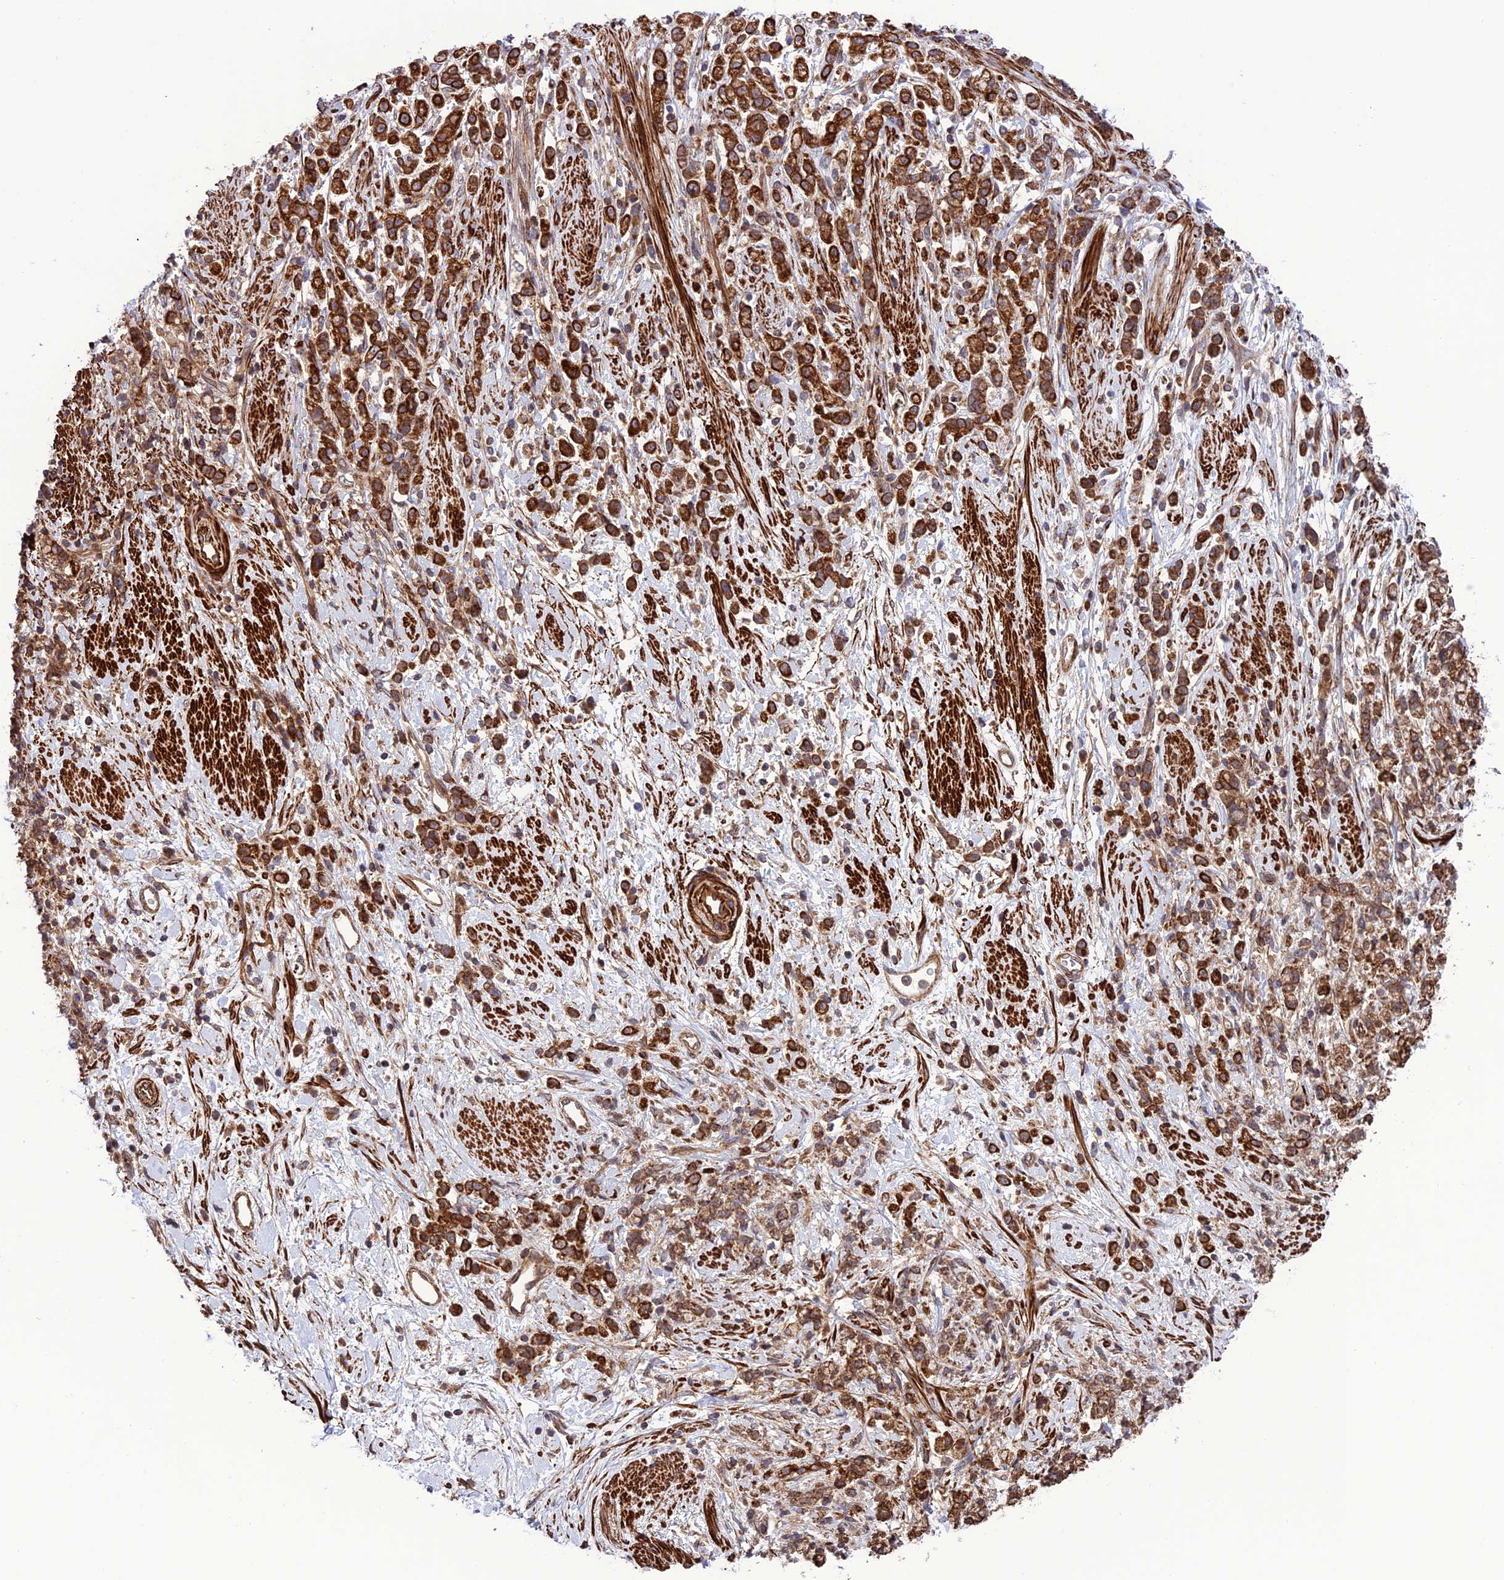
{"staining": {"intensity": "strong", "quantity": ">75%", "location": "cytoplasmic/membranous"}, "tissue": "stomach cancer", "cell_type": "Tumor cells", "image_type": "cancer", "snomed": [{"axis": "morphology", "description": "Adenocarcinoma, NOS"}, {"axis": "topography", "description": "Stomach"}], "caption": "Protein staining displays strong cytoplasmic/membranous staining in about >75% of tumor cells in stomach adenocarcinoma.", "gene": "TNIP3", "patient": {"sex": "female", "age": 60}}